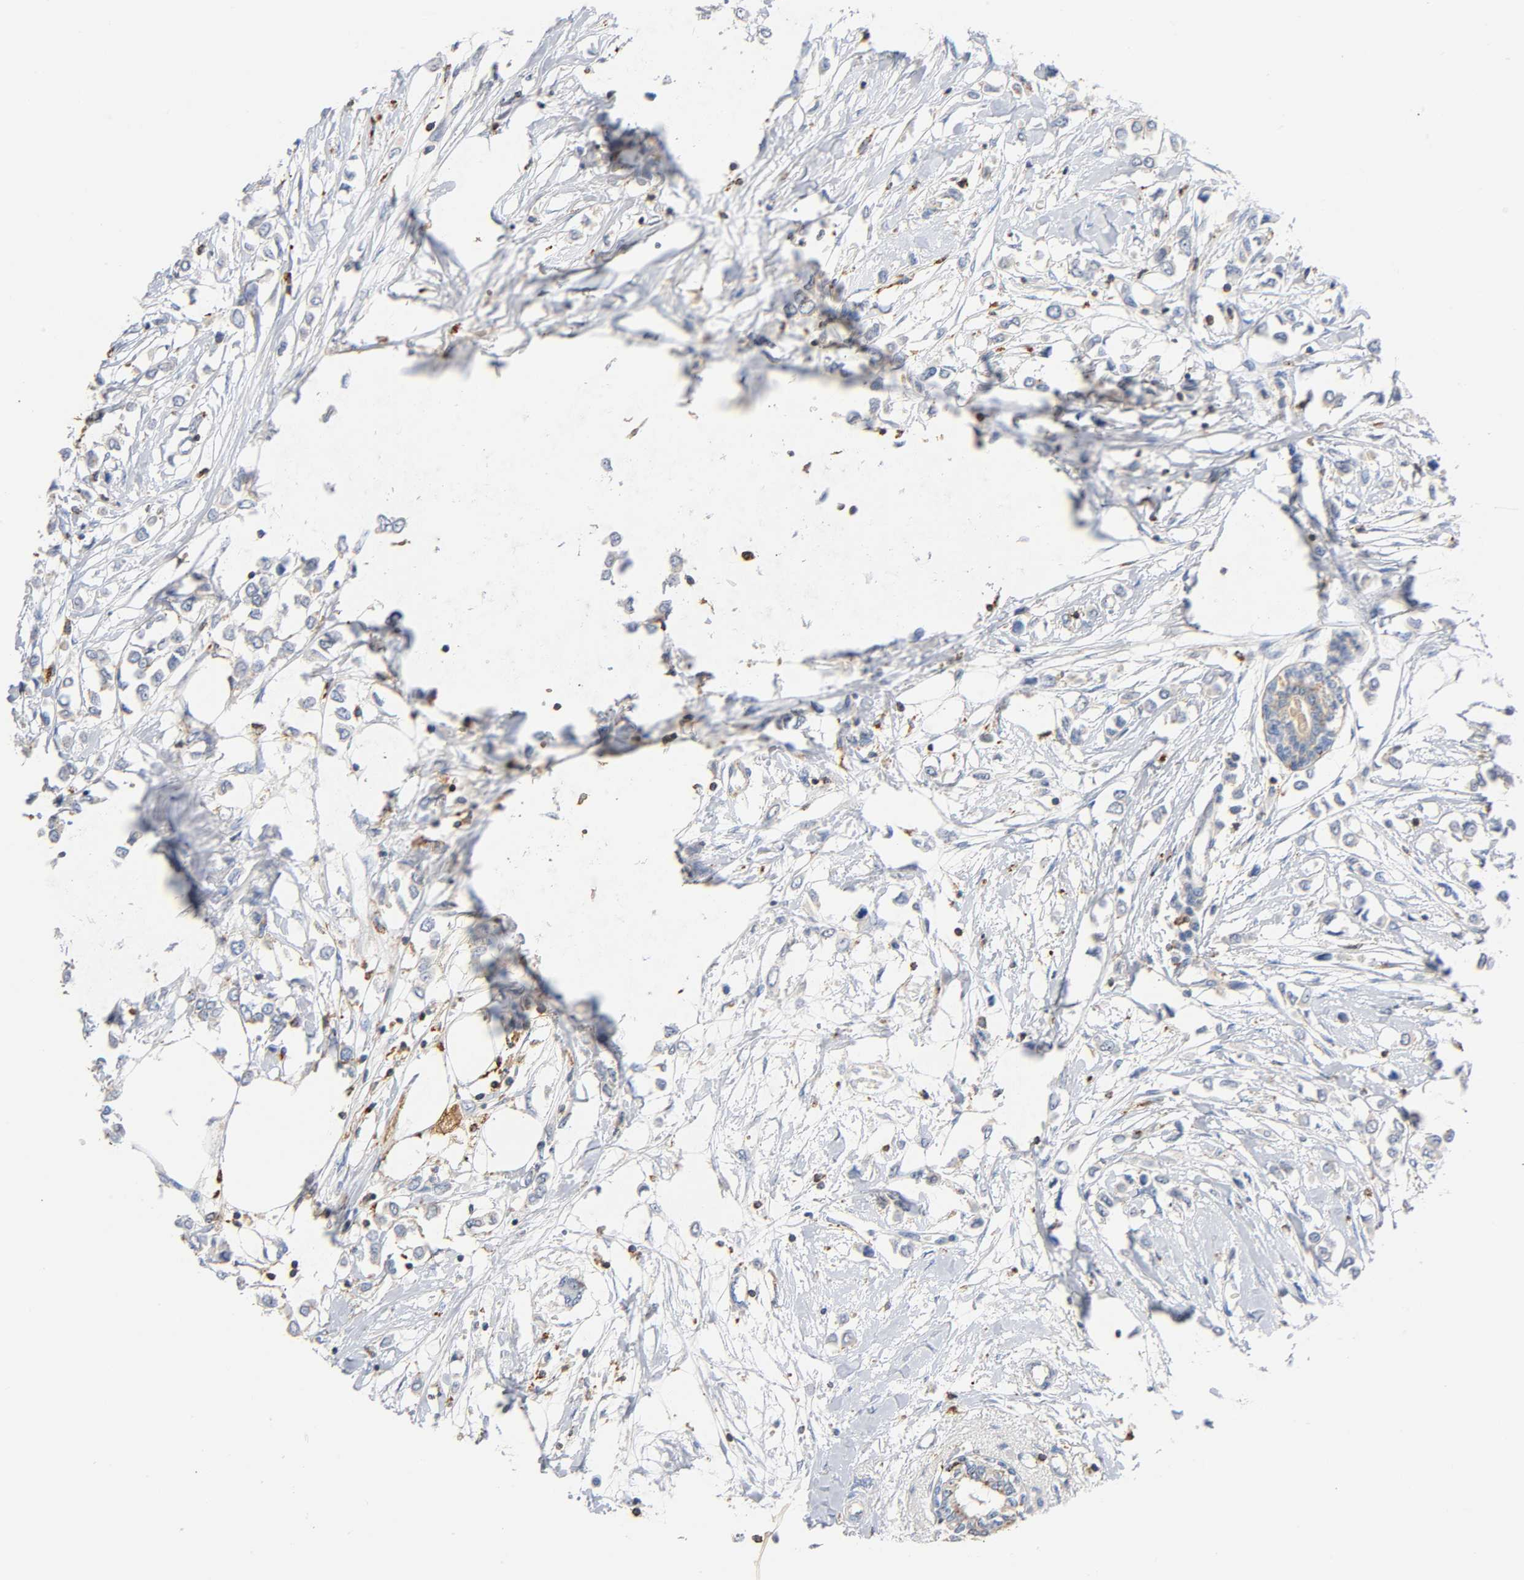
{"staining": {"intensity": "negative", "quantity": "none", "location": "none"}, "tissue": "breast cancer", "cell_type": "Tumor cells", "image_type": "cancer", "snomed": [{"axis": "morphology", "description": "Lobular carcinoma"}, {"axis": "topography", "description": "Breast"}], "caption": "Lobular carcinoma (breast) was stained to show a protein in brown. There is no significant expression in tumor cells.", "gene": "UCKL1", "patient": {"sex": "female", "age": 51}}